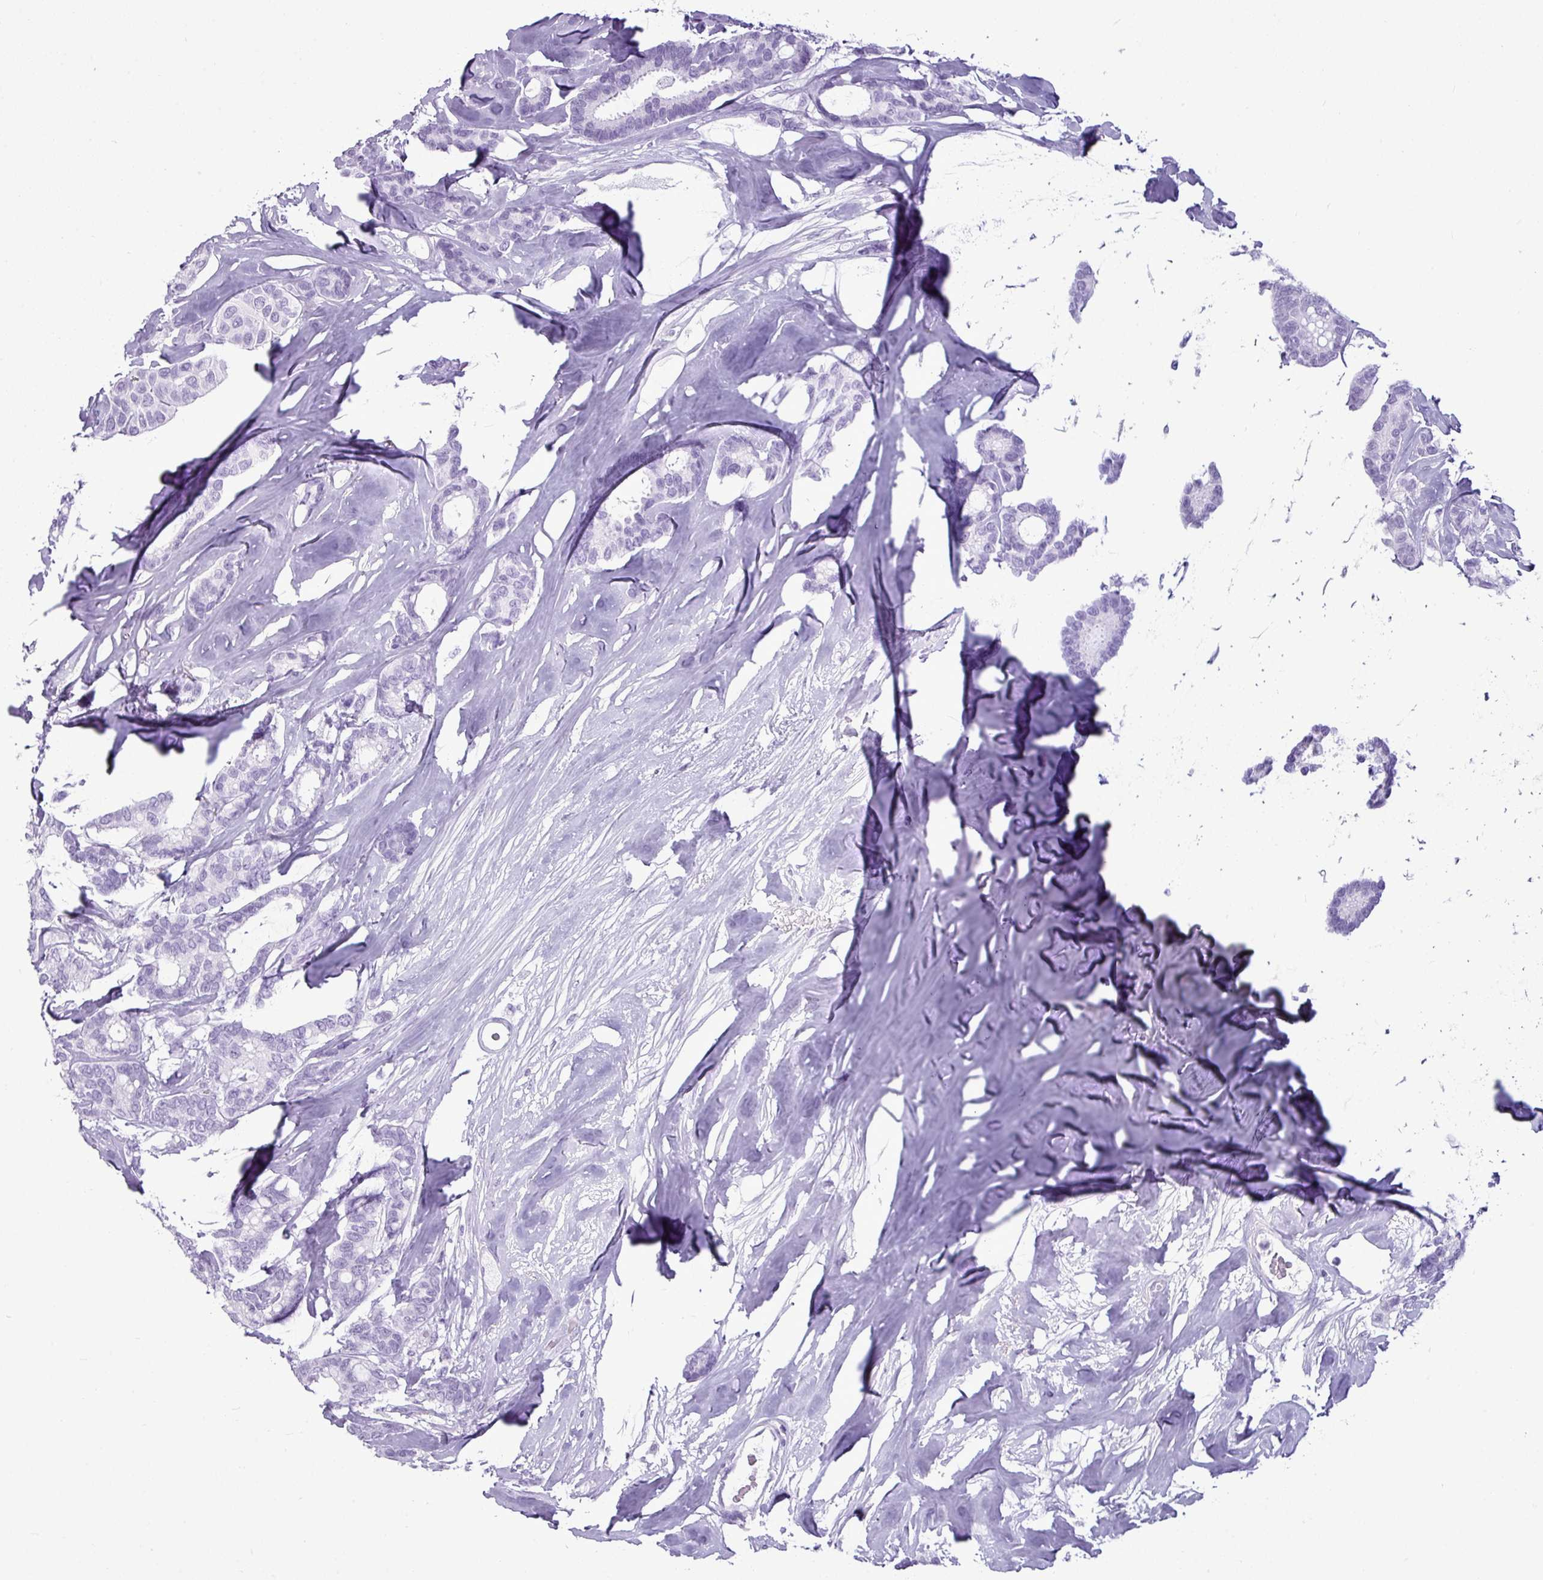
{"staining": {"intensity": "negative", "quantity": "none", "location": "none"}, "tissue": "breast cancer", "cell_type": "Tumor cells", "image_type": "cancer", "snomed": [{"axis": "morphology", "description": "Duct carcinoma"}, {"axis": "topography", "description": "Breast"}], "caption": "Breast intraductal carcinoma was stained to show a protein in brown. There is no significant expression in tumor cells.", "gene": "AMY1B", "patient": {"sex": "female", "age": 87}}